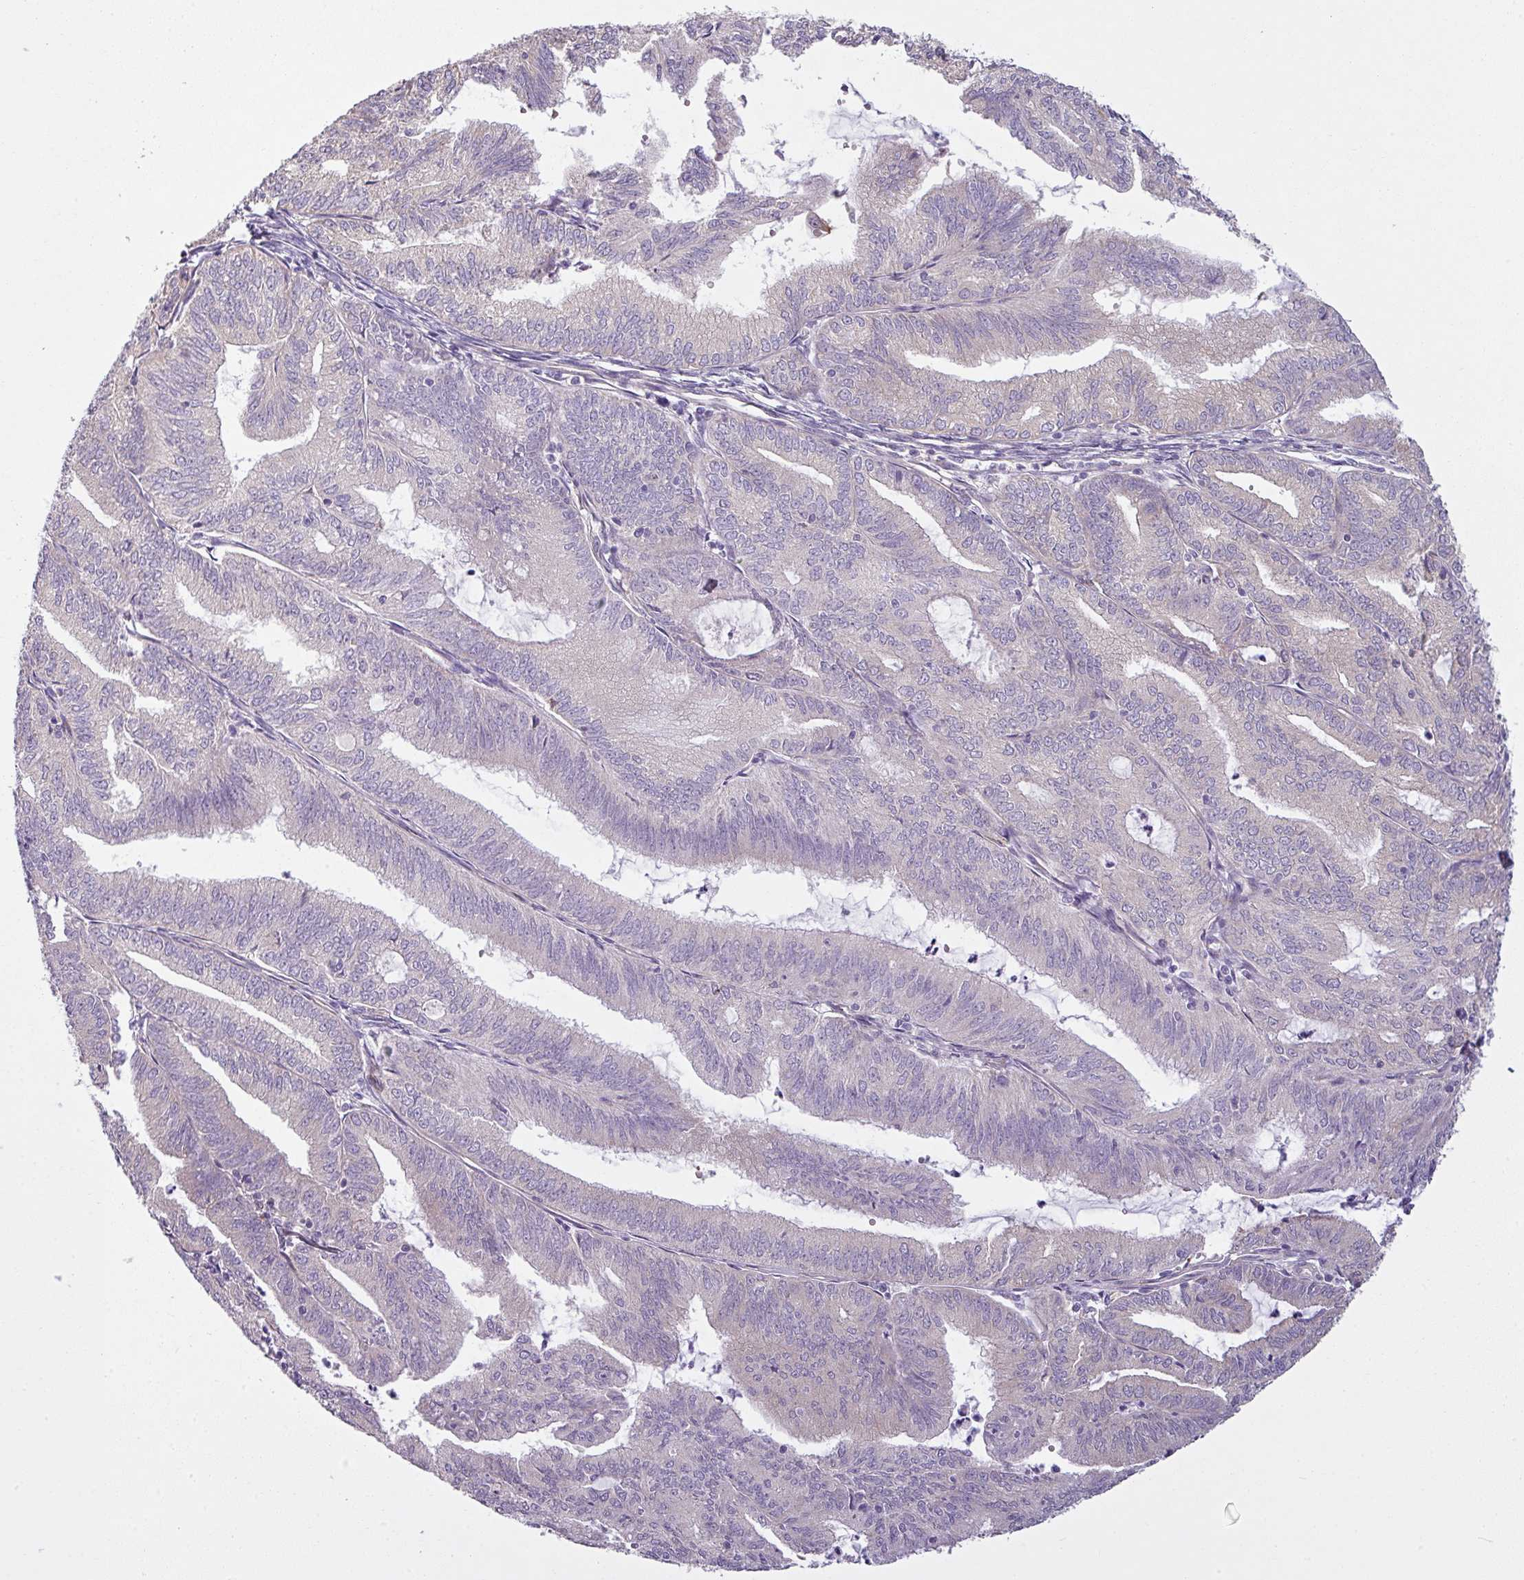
{"staining": {"intensity": "moderate", "quantity": "25%-75%", "location": "cytoplasmic/membranous"}, "tissue": "endometrial cancer", "cell_type": "Tumor cells", "image_type": "cancer", "snomed": [{"axis": "morphology", "description": "Adenocarcinoma, NOS"}, {"axis": "topography", "description": "Endometrium"}], "caption": "Immunohistochemistry image of neoplastic tissue: endometrial adenocarcinoma stained using immunohistochemistry (IHC) displays medium levels of moderate protein expression localized specifically in the cytoplasmic/membranous of tumor cells, appearing as a cytoplasmic/membranous brown color.", "gene": "CAMK2B", "patient": {"sex": "female", "age": 70}}